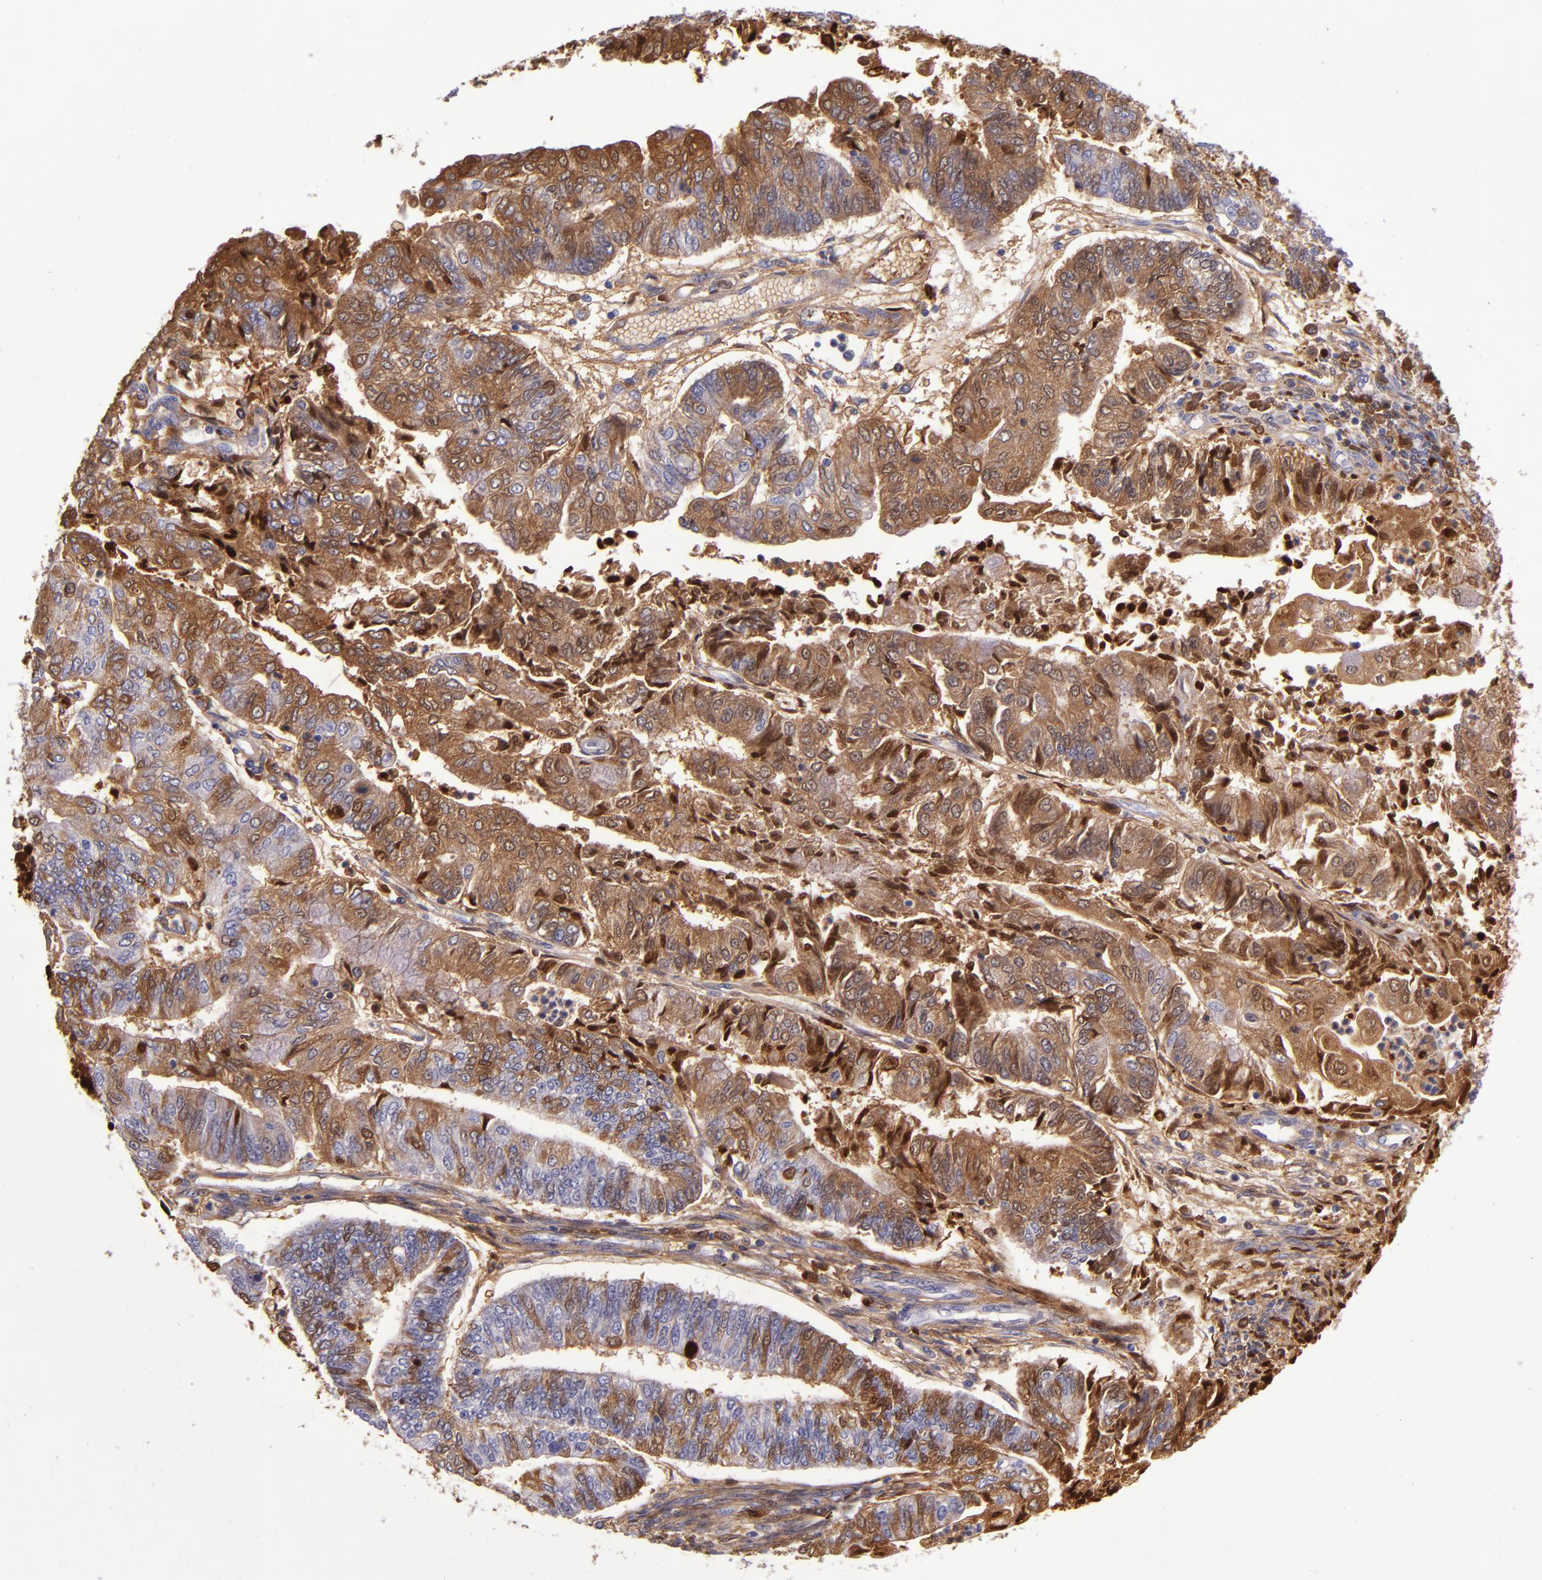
{"staining": {"intensity": "moderate", "quantity": "25%-75%", "location": "cytoplasmic/membranous"}, "tissue": "endometrial cancer", "cell_type": "Tumor cells", "image_type": "cancer", "snomed": [{"axis": "morphology", "description": "Adenocarcinoma, NOS"}, {"axis": "topography", "description": "Endometrium"}], "caption": "Tumor cells exhibit moderate cytoplasmic/membranous staining in about 25%-75% of cells in endometrial cancer.", "gene": "CLEC3B", "patient": {"sex": "female", "age": 59}}